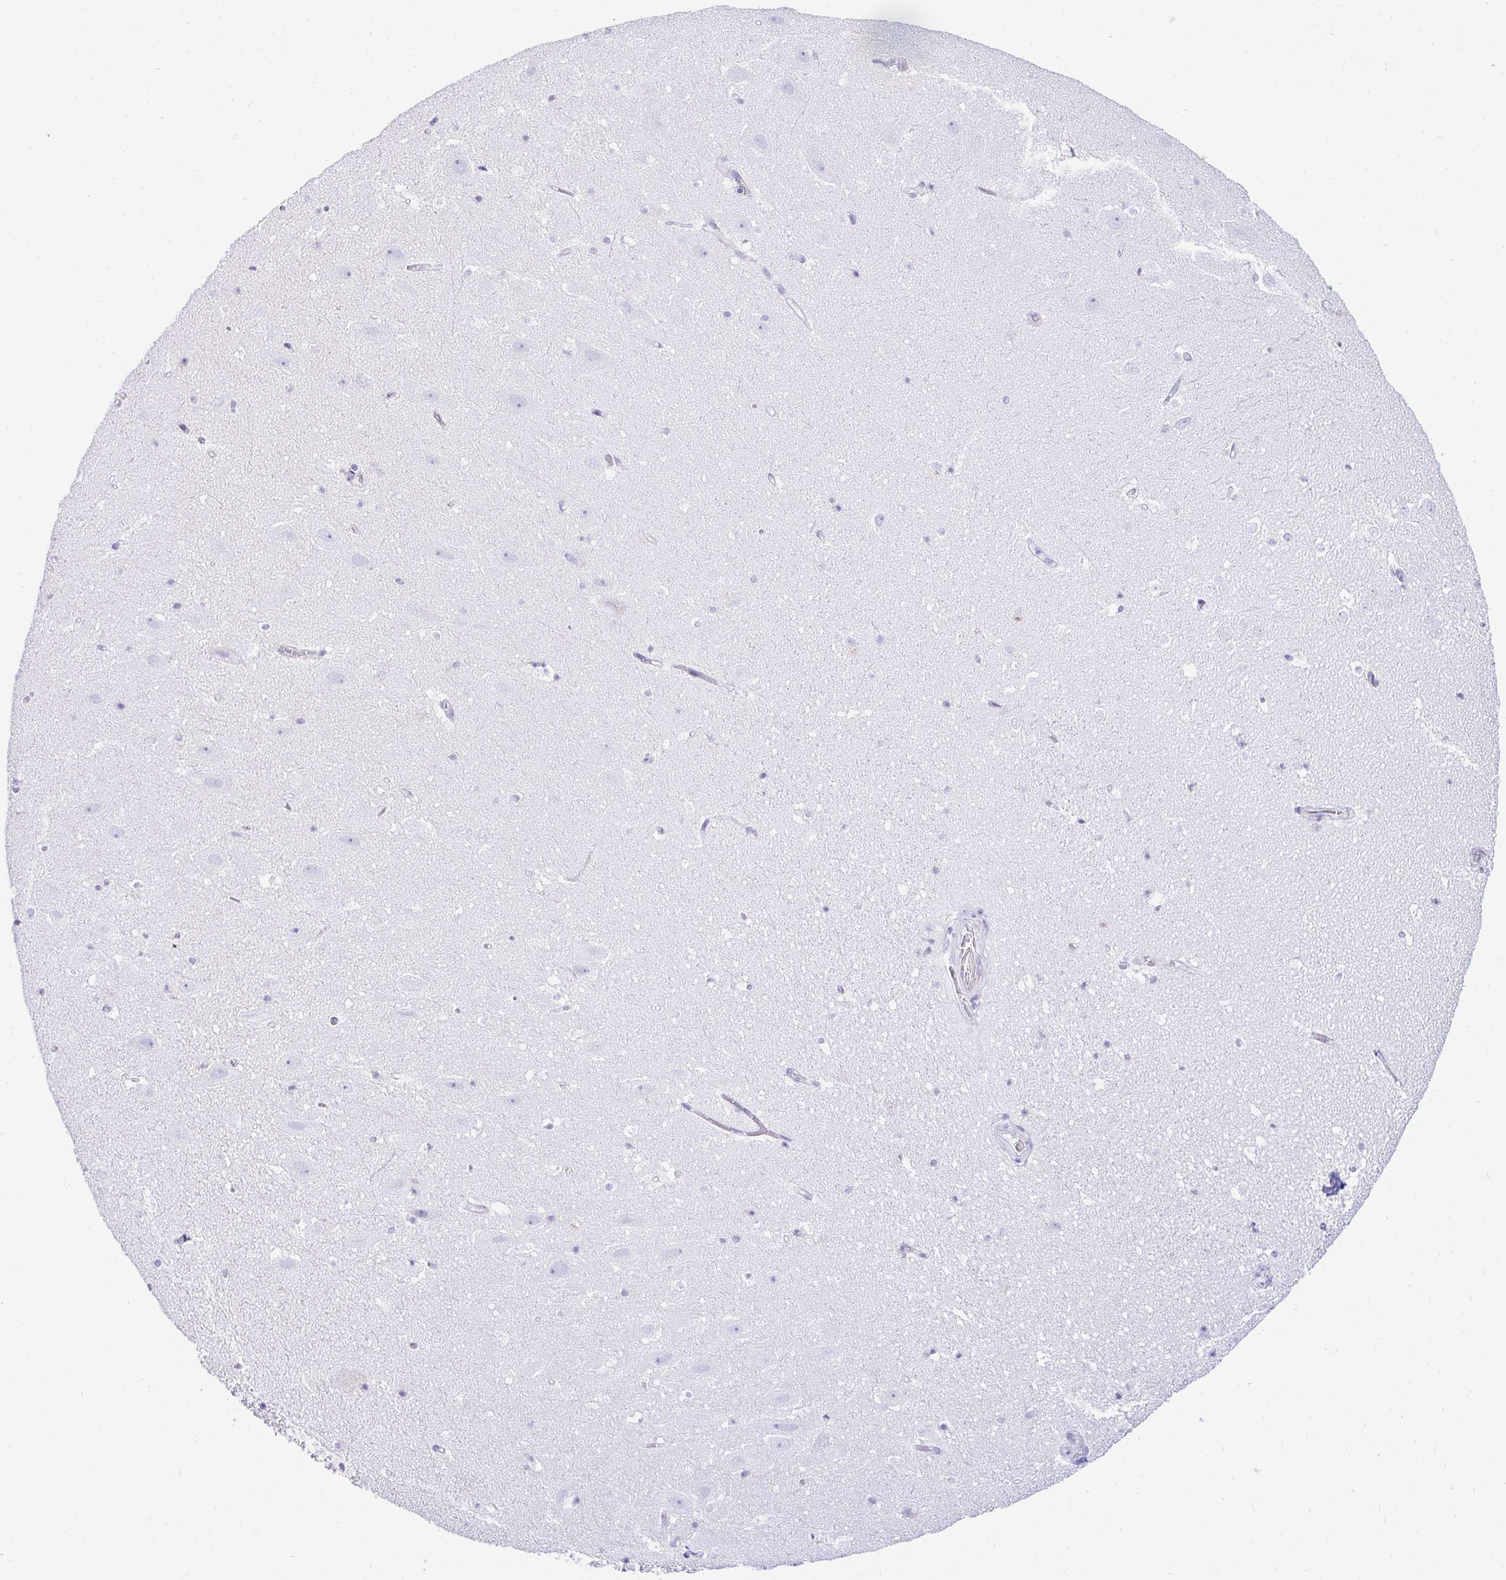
{"staining": {"intensity": "negative", "quantity": "none", "location": "none"}, "tissue": "hippocampus", "cell_type": "Glial cells", "image_type": "normal", "snomed": [{"axis": "morphology", "description": "Normal tissue, NOS"}, {"axis": "topography", "description": "Hippocampus"}], "caption": "The photomicrograph exhibits no staining of glial cells in benign hippocampus. The staining is performed using DAB (3,3'-diaminobenzidine) brown chromogen with nuclei counter-stained in using hematoxylin.", "gene": "CAPSL", "patient": {"sex": "female", "age": 42}}